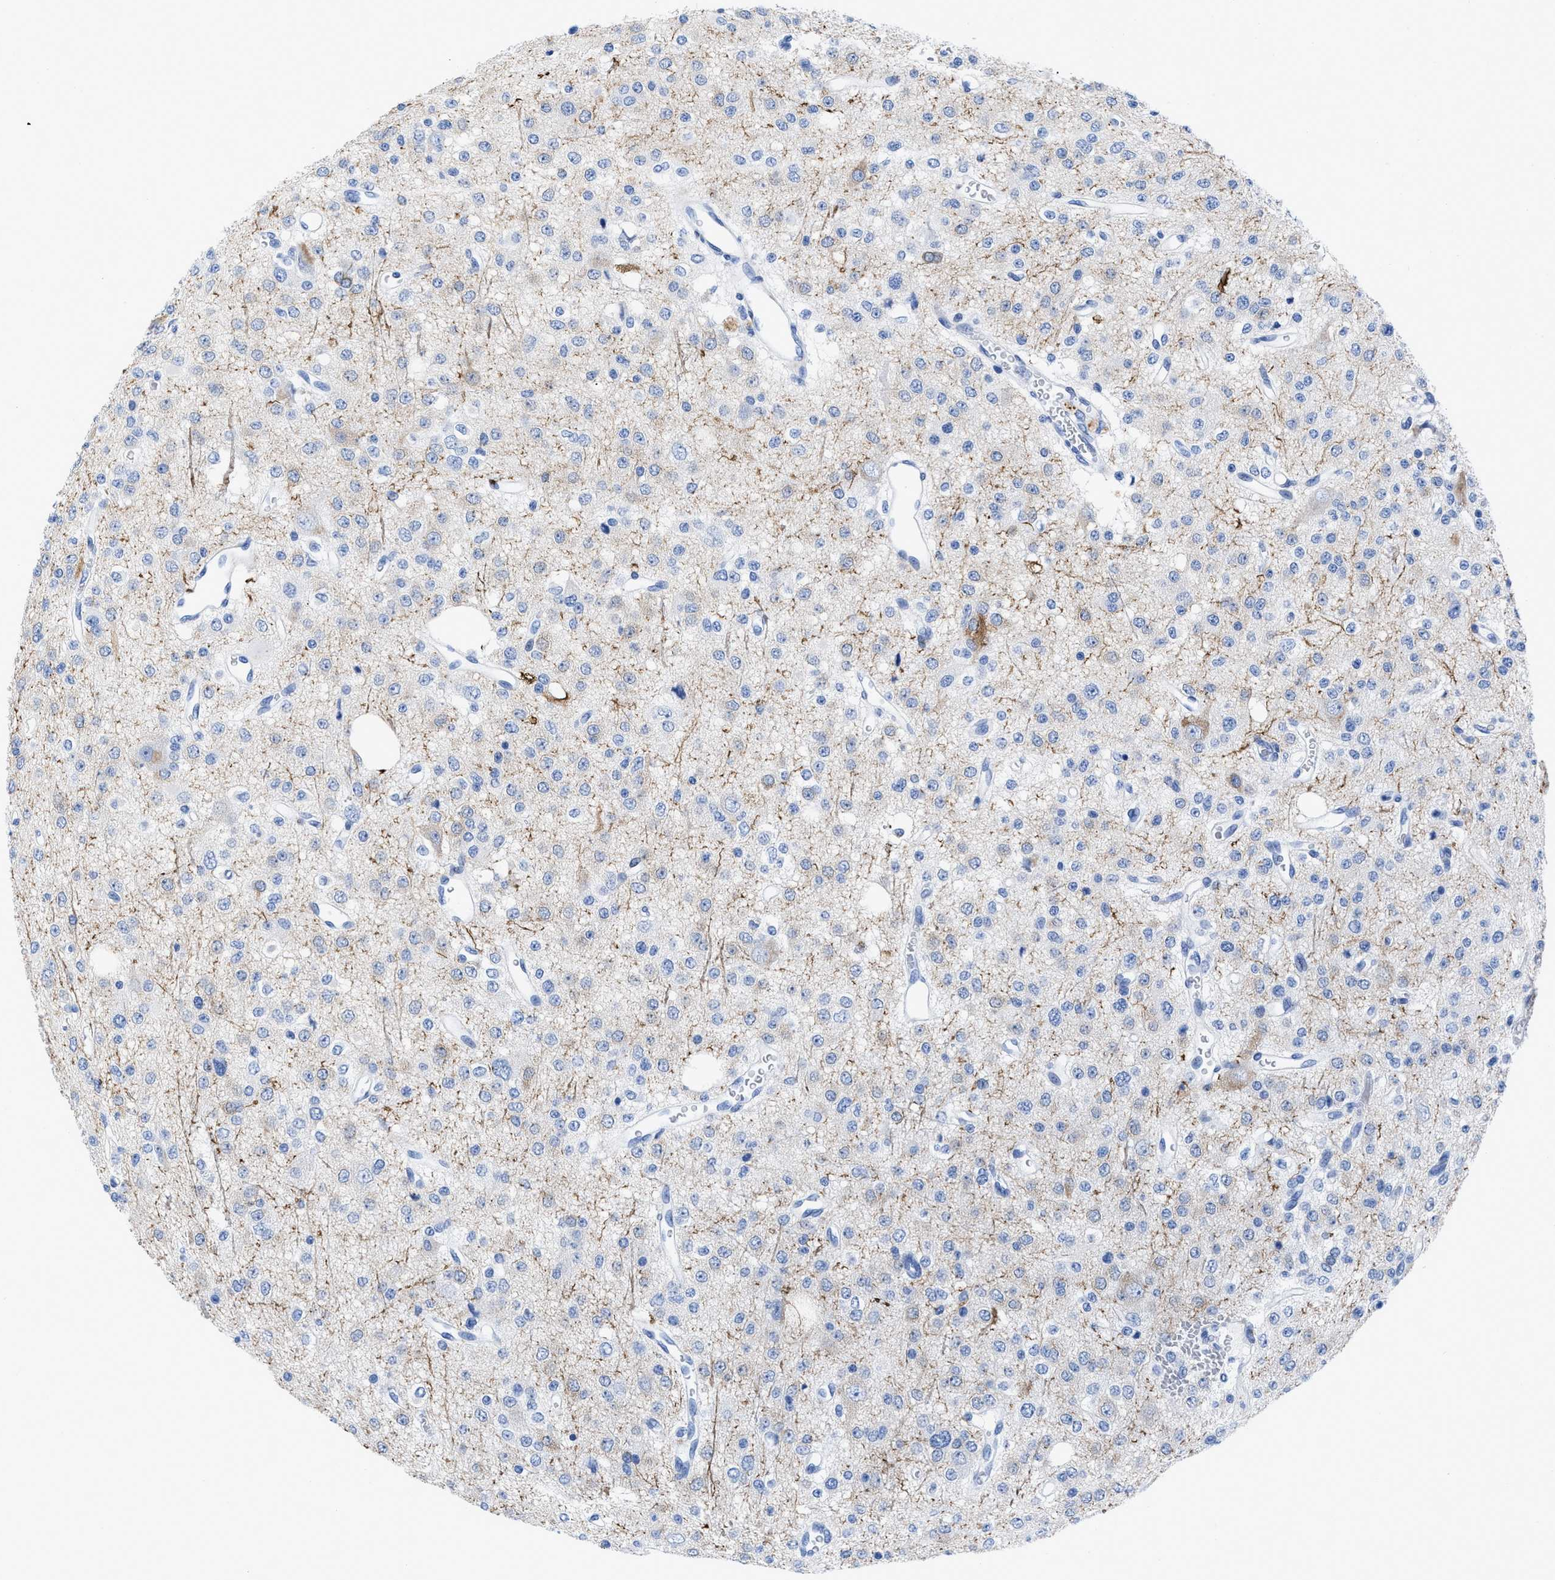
{"staining": {"intensity": "negative", "quantity": "none", "location": "none"}, "tissue": "glioma", "cell_type": "Tumor cells", "image_type": "cancer", "snomed": [{"axis": "morphology", "description": "Glioma, malignant, Low grade"}, {"axis": "topography", "description": "Brain"}], "caption": "IHC of malignant glioma (low-grade) exhibits no staining in tumor cells.", "gene": "DUSP26", "patient": {"sex": "male", "age": 38}}